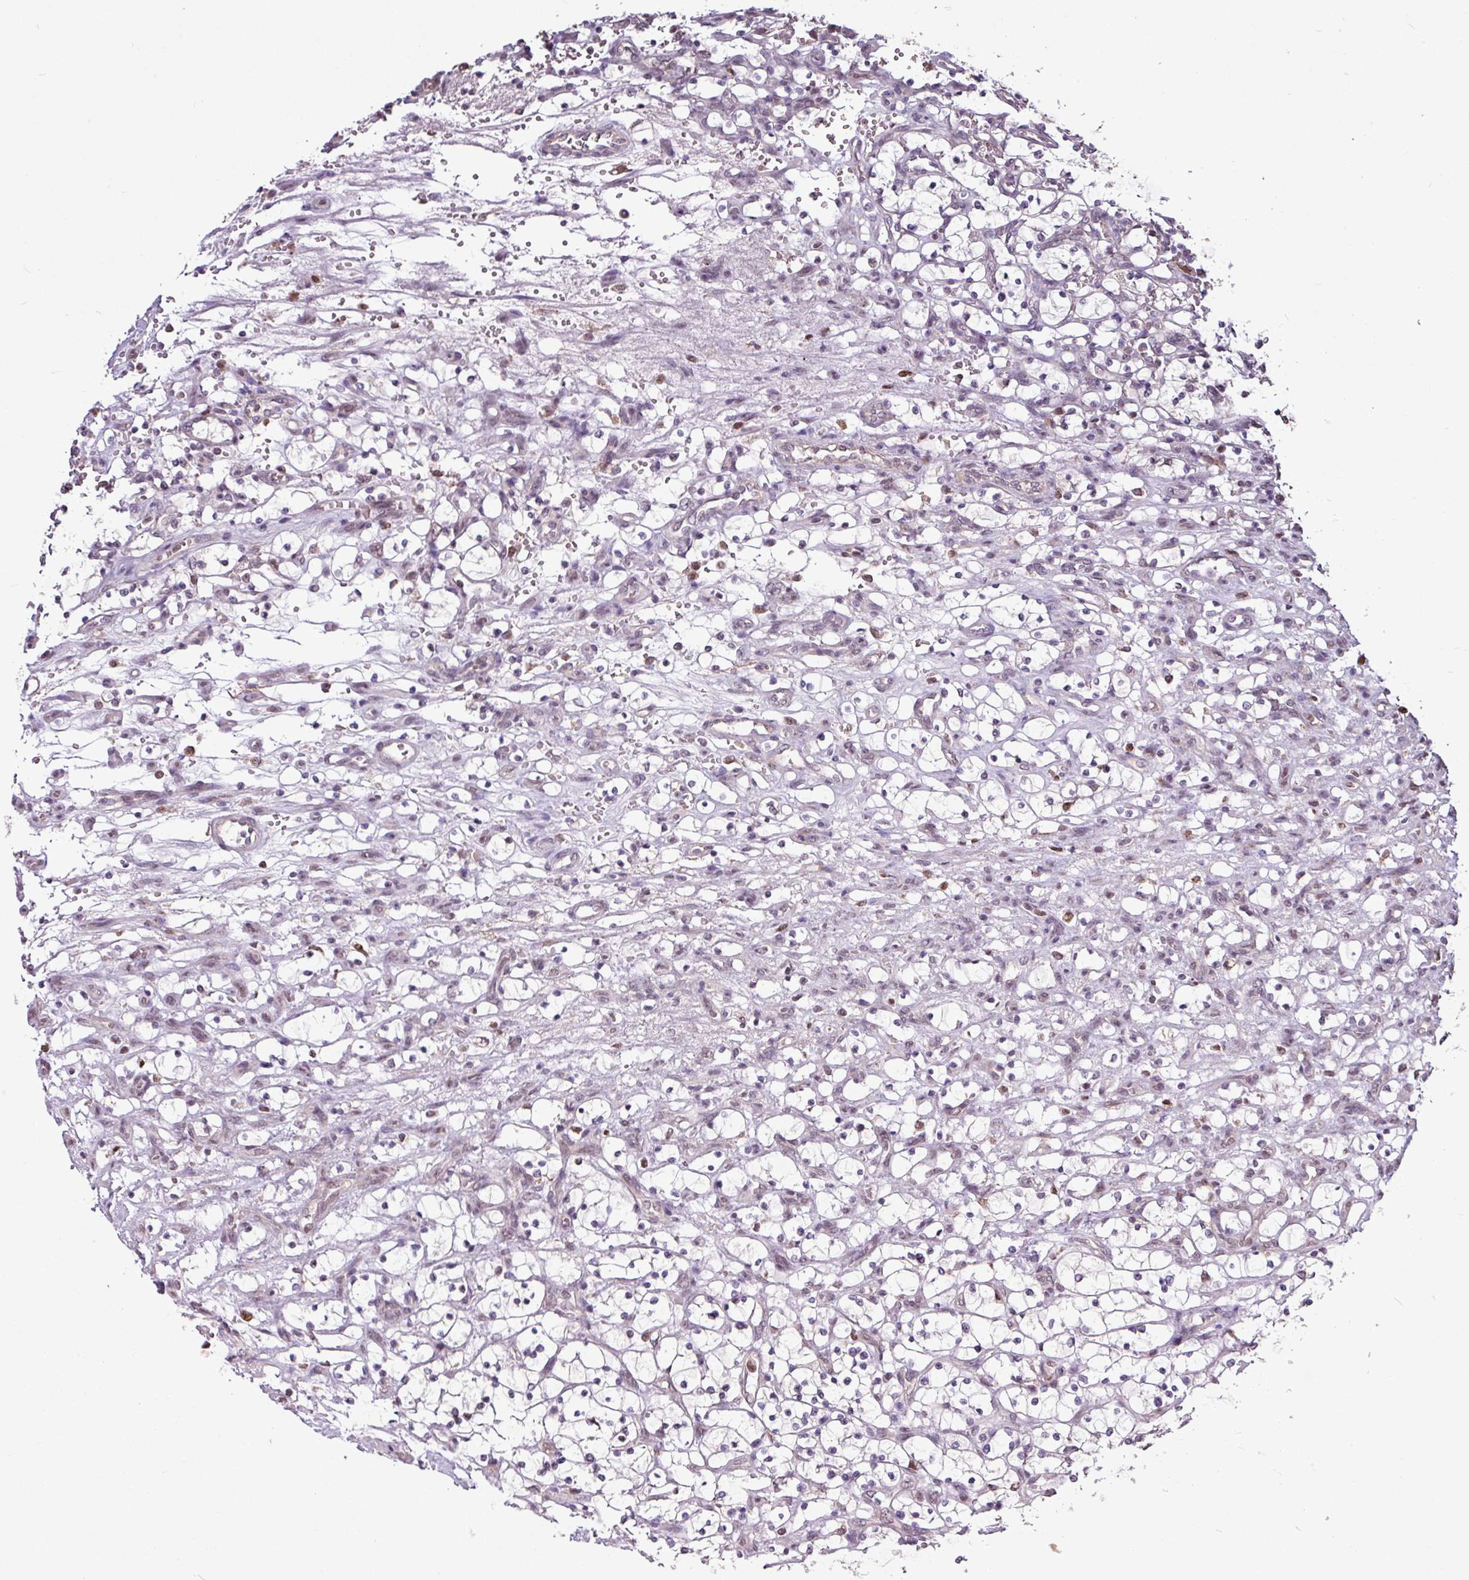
{"staining": {"intensity": "weak", "quantity": "<25%", "location": "nuclear"}, "tissue": "renal cancer", "cell_type": "Tumor cells", "image_type": "cancer", "snomed": [{"axis": "morphology", "description": "Adenocarcinoma, NOS"}, {"axis": "topography", "description": "Kidney"}], "caption": "The IHC image has no significant positivity in tumor cells of renal adenocarcinoma tissue.", "gene": "SKIC2", "patient": {"sex": "female", "age": 69}}